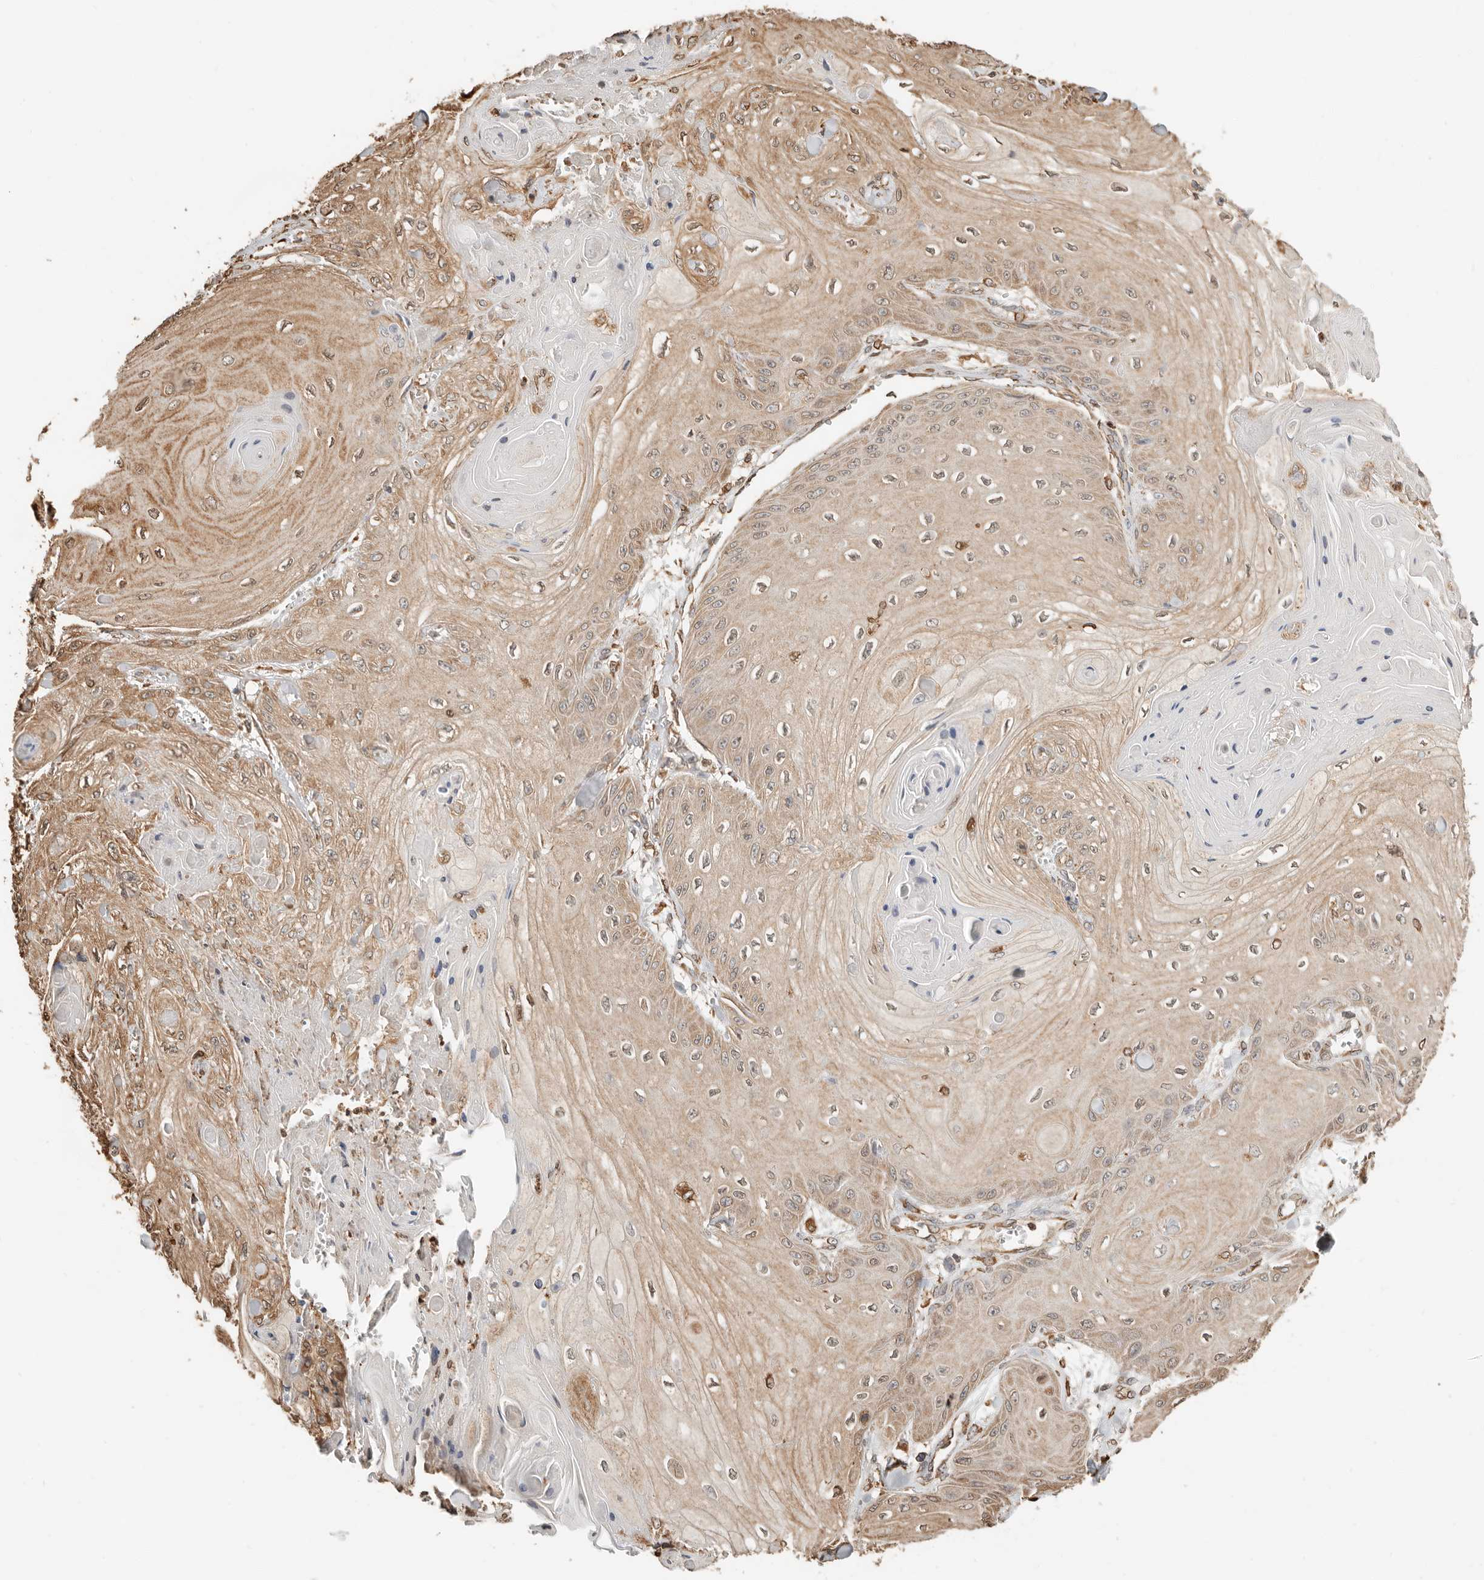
{"staining": {"intensity": "weak", "quantity": ">75%", "location": "cytoplasmic/membranous"}, "tissue": "skin cancer", "cell_type": "Tumor cells", "image_type": "cancer", "snomed": [{"axis": "morphology", "description": "Squamous cell carcinoma, NOS"}, {"axis": "topography", "description": "Skin"}], "caption": "Tumor cells demonstrate weak cytoplasmic/membranous positivity in approximately >75% of cells in skin squamous cell carcinoma.", "gene": "ARHGEF10L", "patient": {"sex": "male", "age": 74}}